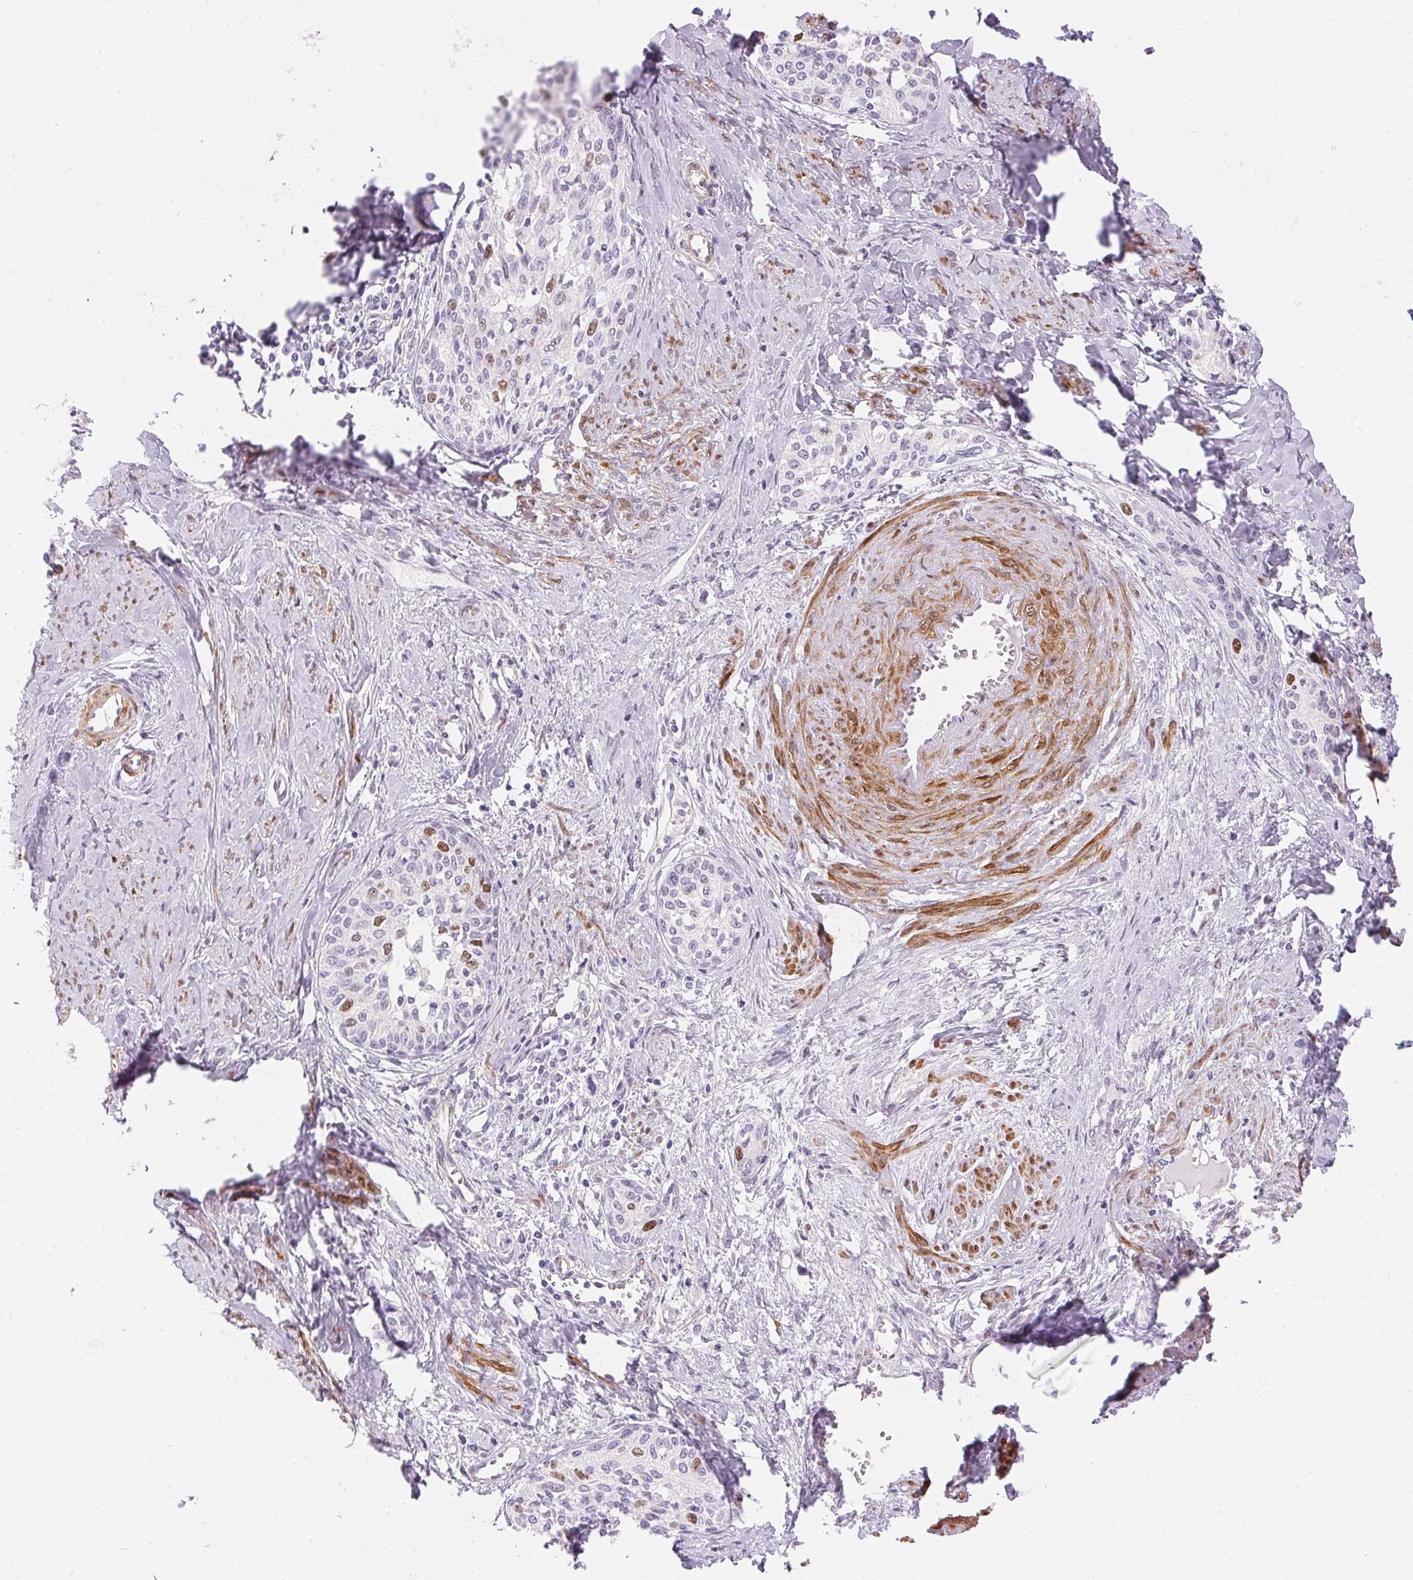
{"staining": {"intensity": "moderate", "quantity": "<25%", "location": "nuclear"}, "tissue": "cervical cancer", "cell_type": "Tumor cells", "image_type": "cancer", "snomed": [{"axis": "morphology", "description": "Squamous cell carcinoma, NOS"}, {"axis": "morphology", "description": "Adenocarcinoma, NOS"}, {"axis": "topography", "description": "Cervix"}], "caption": "This is a histology image of IHC staining of cervical cancer, which shows moderate staining in the nuclear of tumor cells.", "gene": "SMTN", "patient": {"sex": "female", "age": 52}}